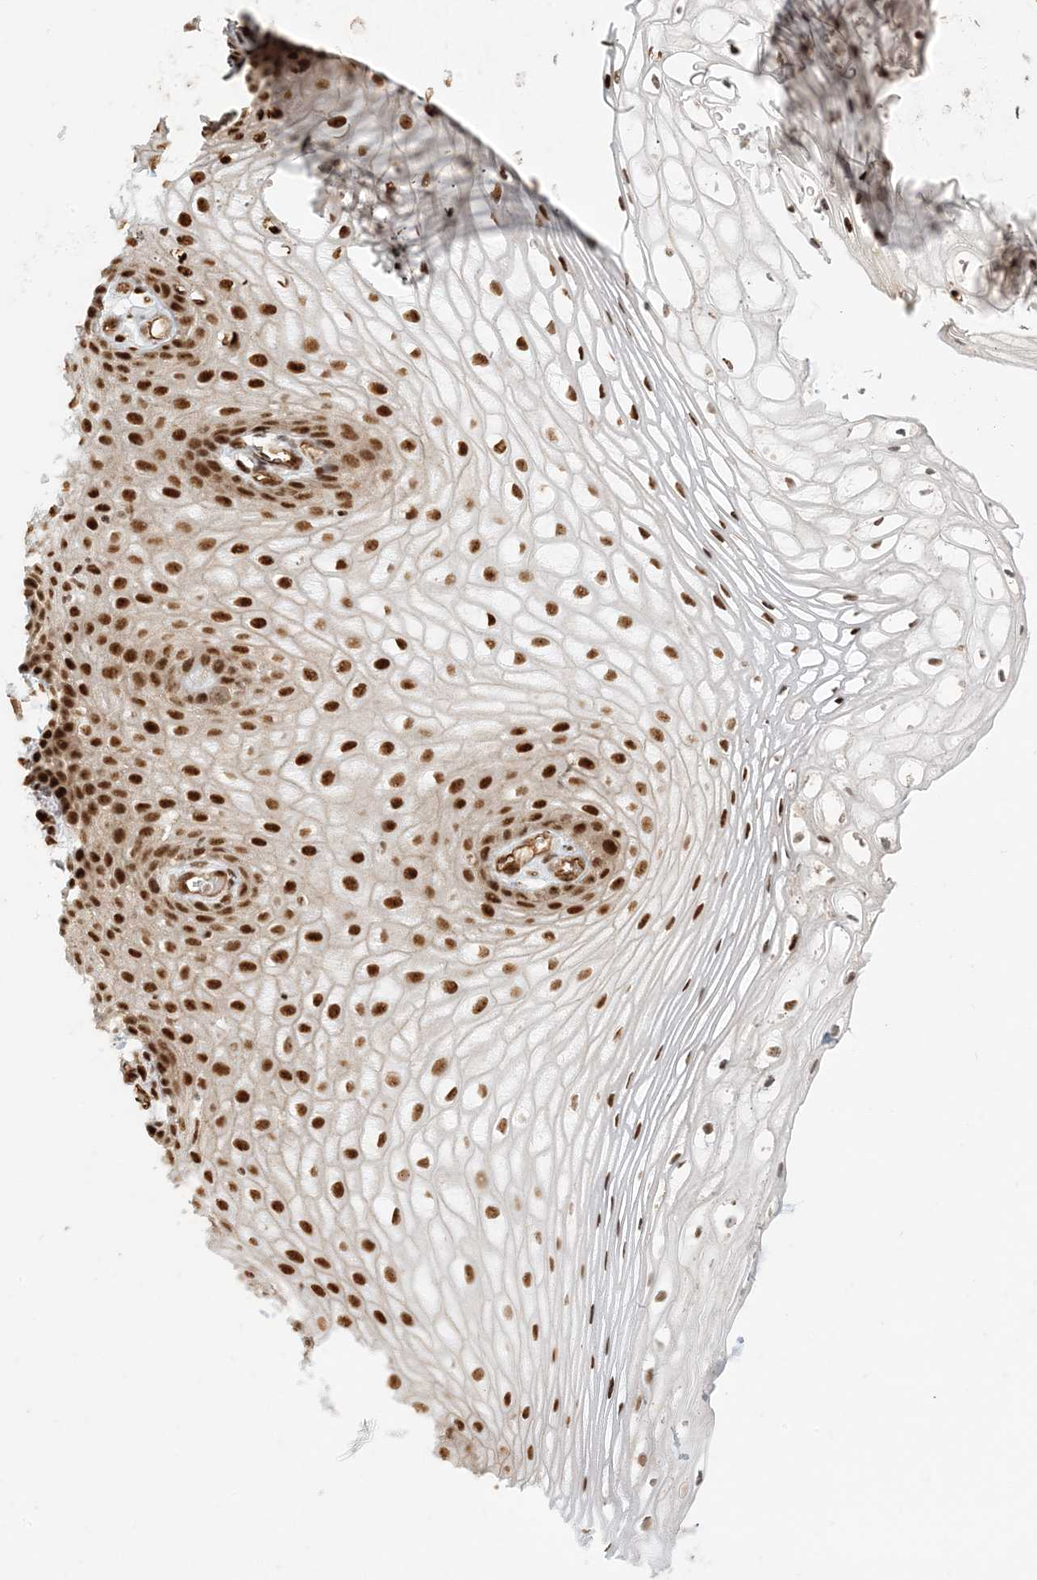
{"staining": {"intensity": "strong", "quantity": ">75%", "location": "nuclear"}, "tissue": "vagina", "cell_type": "Squamous epithelial cells", "image_type": "normal", "snomed": [{"axis": "morphology", "description": "Normal tissue, NOS"}, {"axis": "topography", "description": "Vagina"}], "caption": "Protein analysis of unremarkable vagina reveals strong nuclear positivity in about >75% of squamous epithelial cells.", "gene": "CKS1B", "patient": {"sex": "female", "age": 60}}